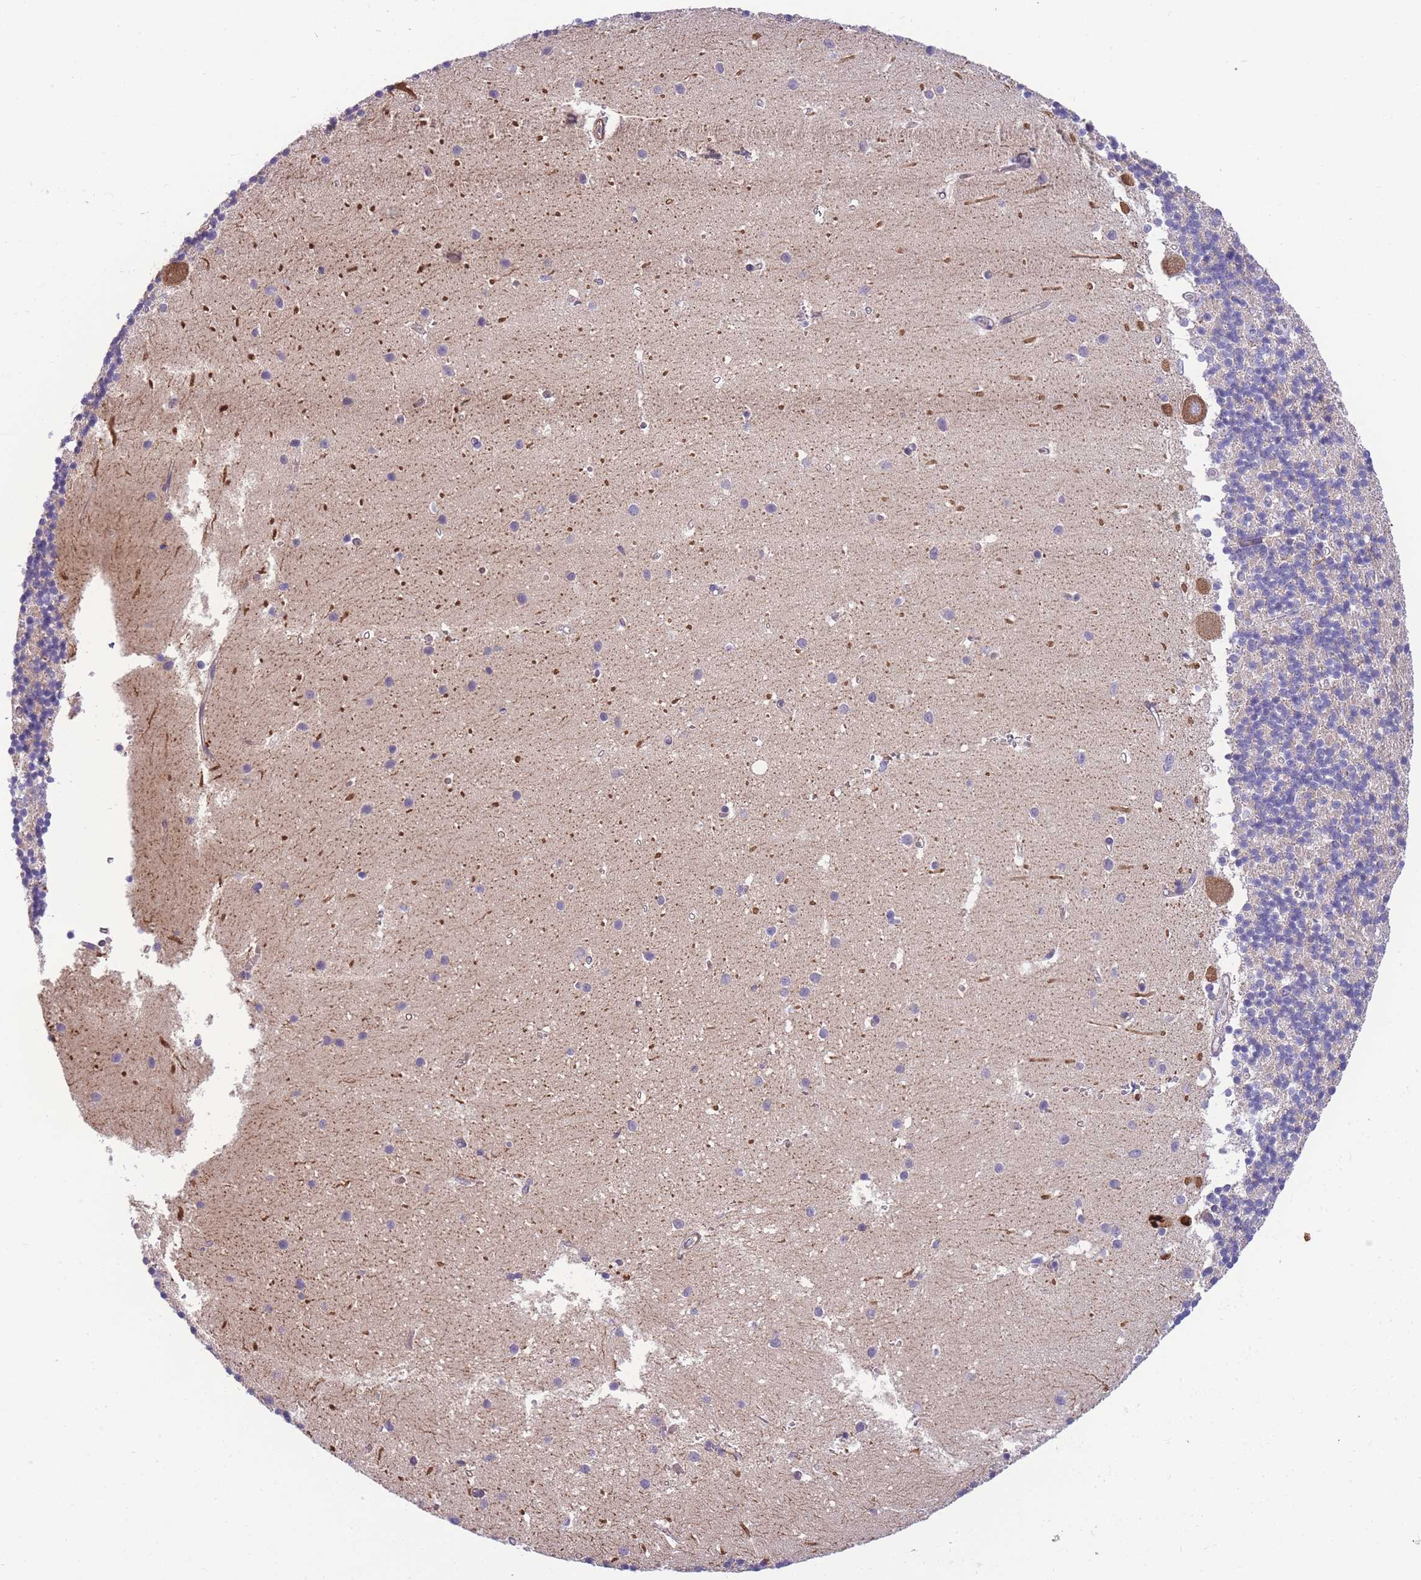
{"staining": {"intensity": "negative", "quantity": "none", "location": "none"}, "tissue": "cerebellum", "cell_type": "Cells in granular layer", "image_type": "normal", "snomed": [{"axis": "morphology", "description": "Normal tissue, NOS"}, {"axis": "topography", "description": "Cerebellum"}], "caption": "The photomicrograph displays no significant staining in cells in granular layer of cerebellum. Nuclei are stained in blue.", "gene": "FAM124A", "patient": {"sex": "male", "age": 54}}